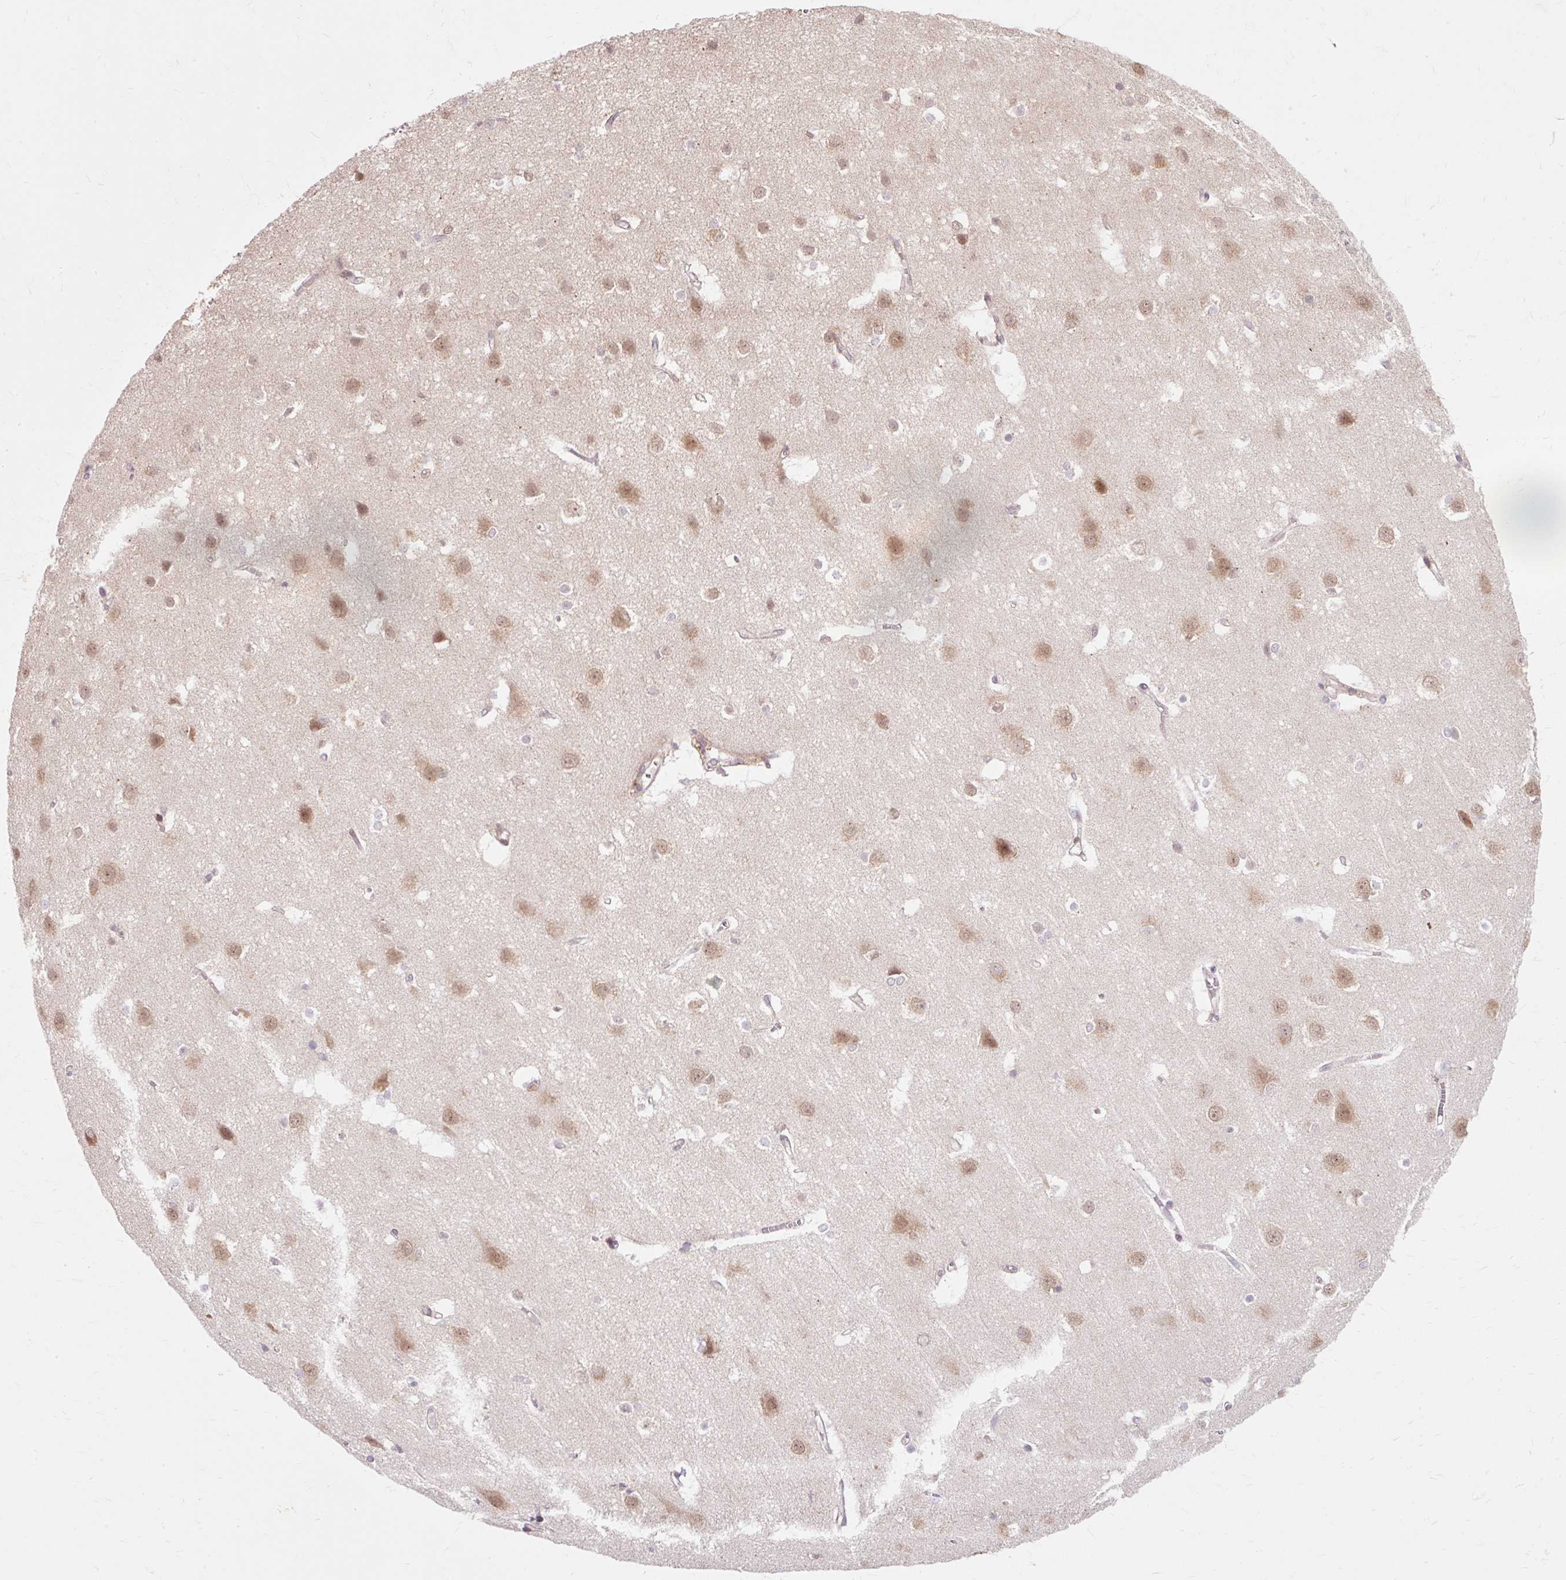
{"staining": {"intensity": "weak", "quantity": "<25%", "location": "cytoplasmic/membranous"}, "tissue": "cerebral cortex", "cell_type": "Endothelial cells", "image_type": "normal", "snomed": [{"axis": "morphology", "description": "Normal tissue, NOS"}, {"axis": "topography", "description": "Cerebral cortex"}], "caption": "This image is of benign cerebral cortex stained with immunohistochemistry to label a protein in brown with the nuclei are counter-stained blue. There is no positivity in endothelial cells. (DAB (3,3'-diaminobenzidine) immunohistochemistry visualized using brightfield microscopy, high magnification).", "gene": "GEMIN2", "patient": {"sex": "male", "age": 37}}